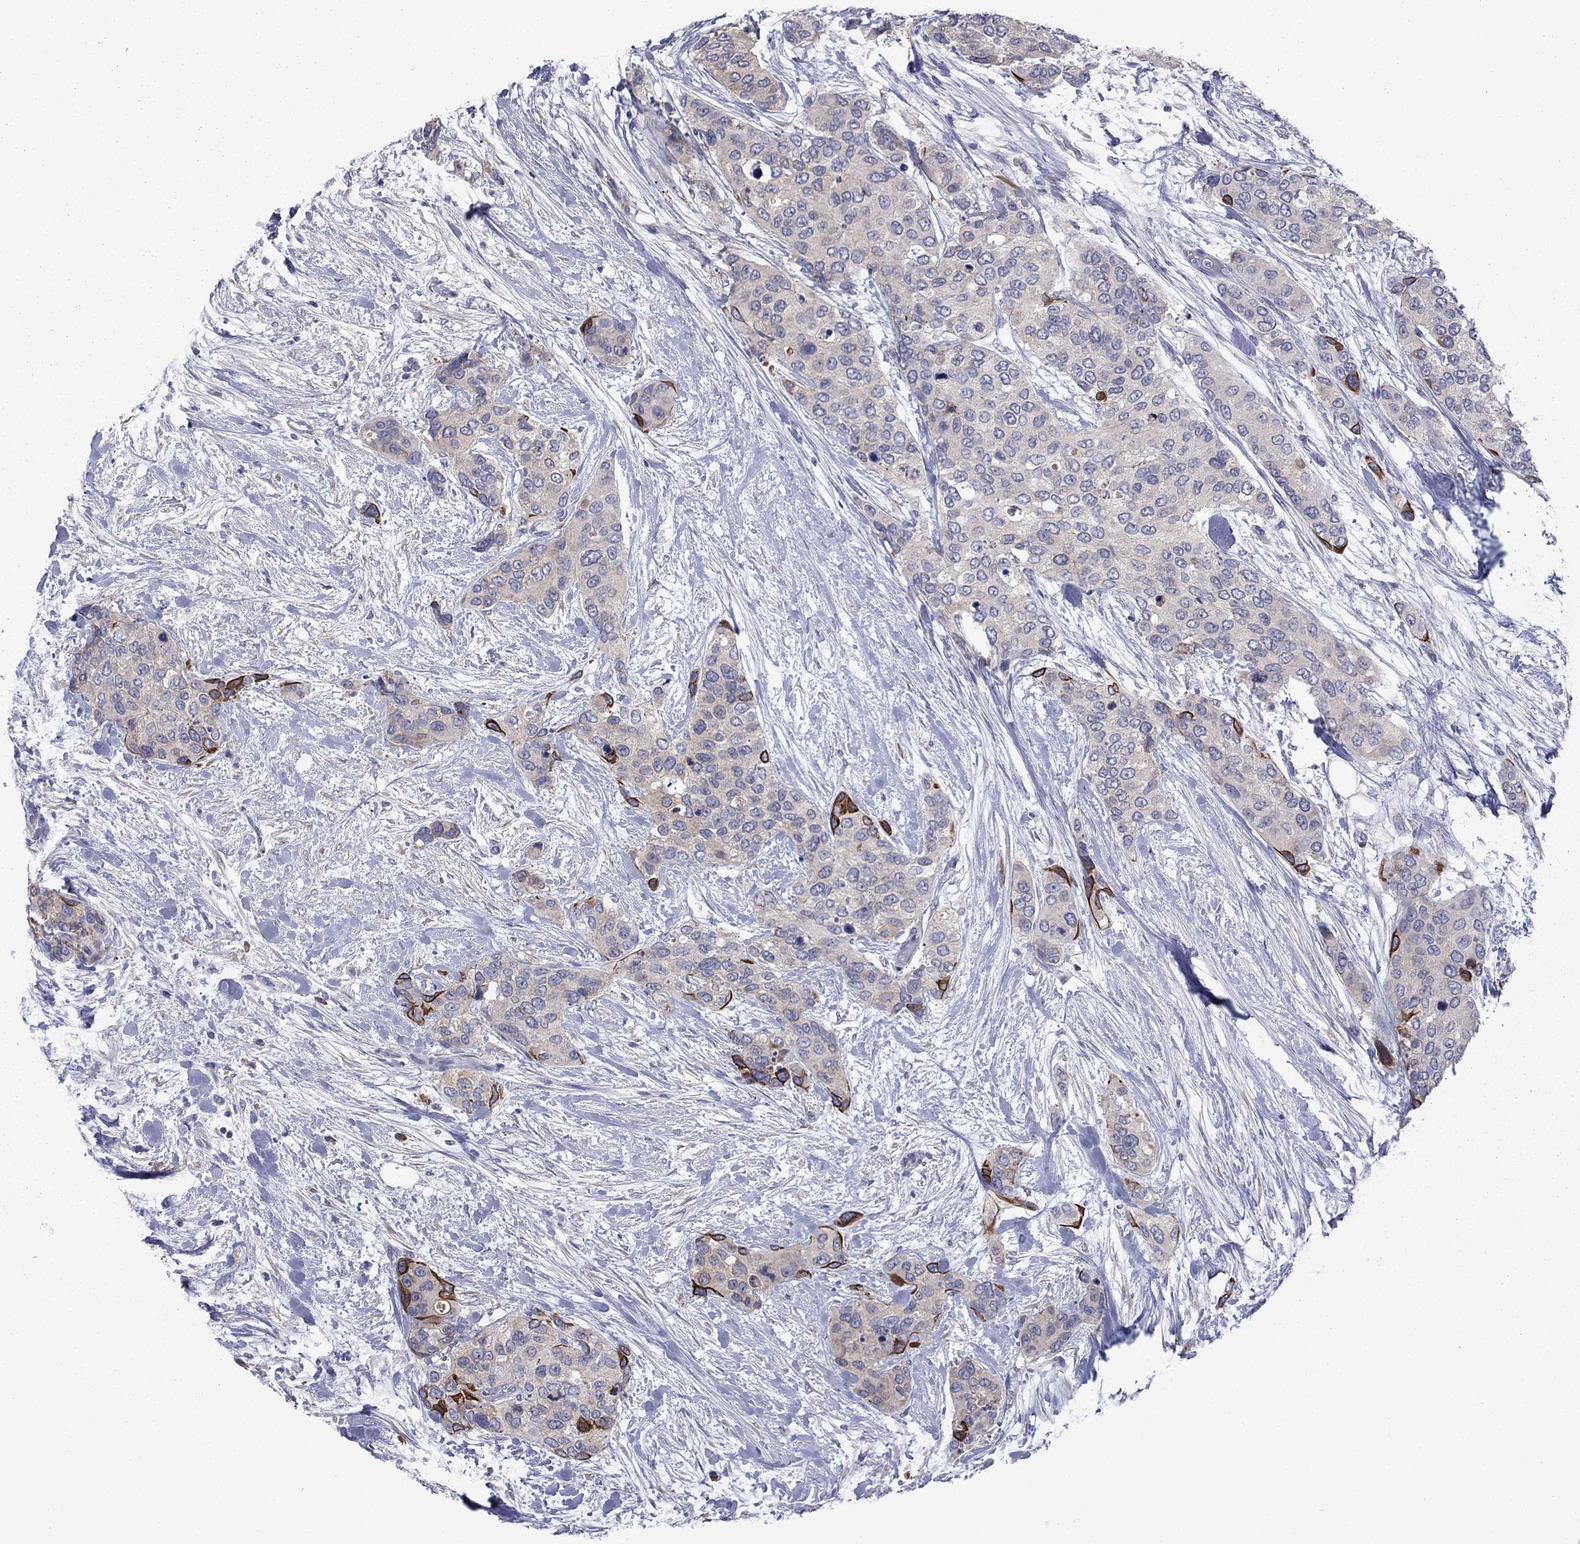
{"staining": {"intensity": "strong", "quantity": "<25%", "location": "cytoplasmic/membranous,nuclear"}, "tissue": "urothelial cancer", "cell_type": "Tumor cells", "image_type": "cancer", "snomed": [{"axis": "morphology", "description": "Urothelial carcinoma, High grade"}, {"axis": "topography", "description": "Urinary bladder"}], "caption": "Human urothelial cancer stained with a protein marker displays strong staining in tumor cells.", "gene": "TMPRSS11A", "patient": {"sex": "male", "age": 77}}